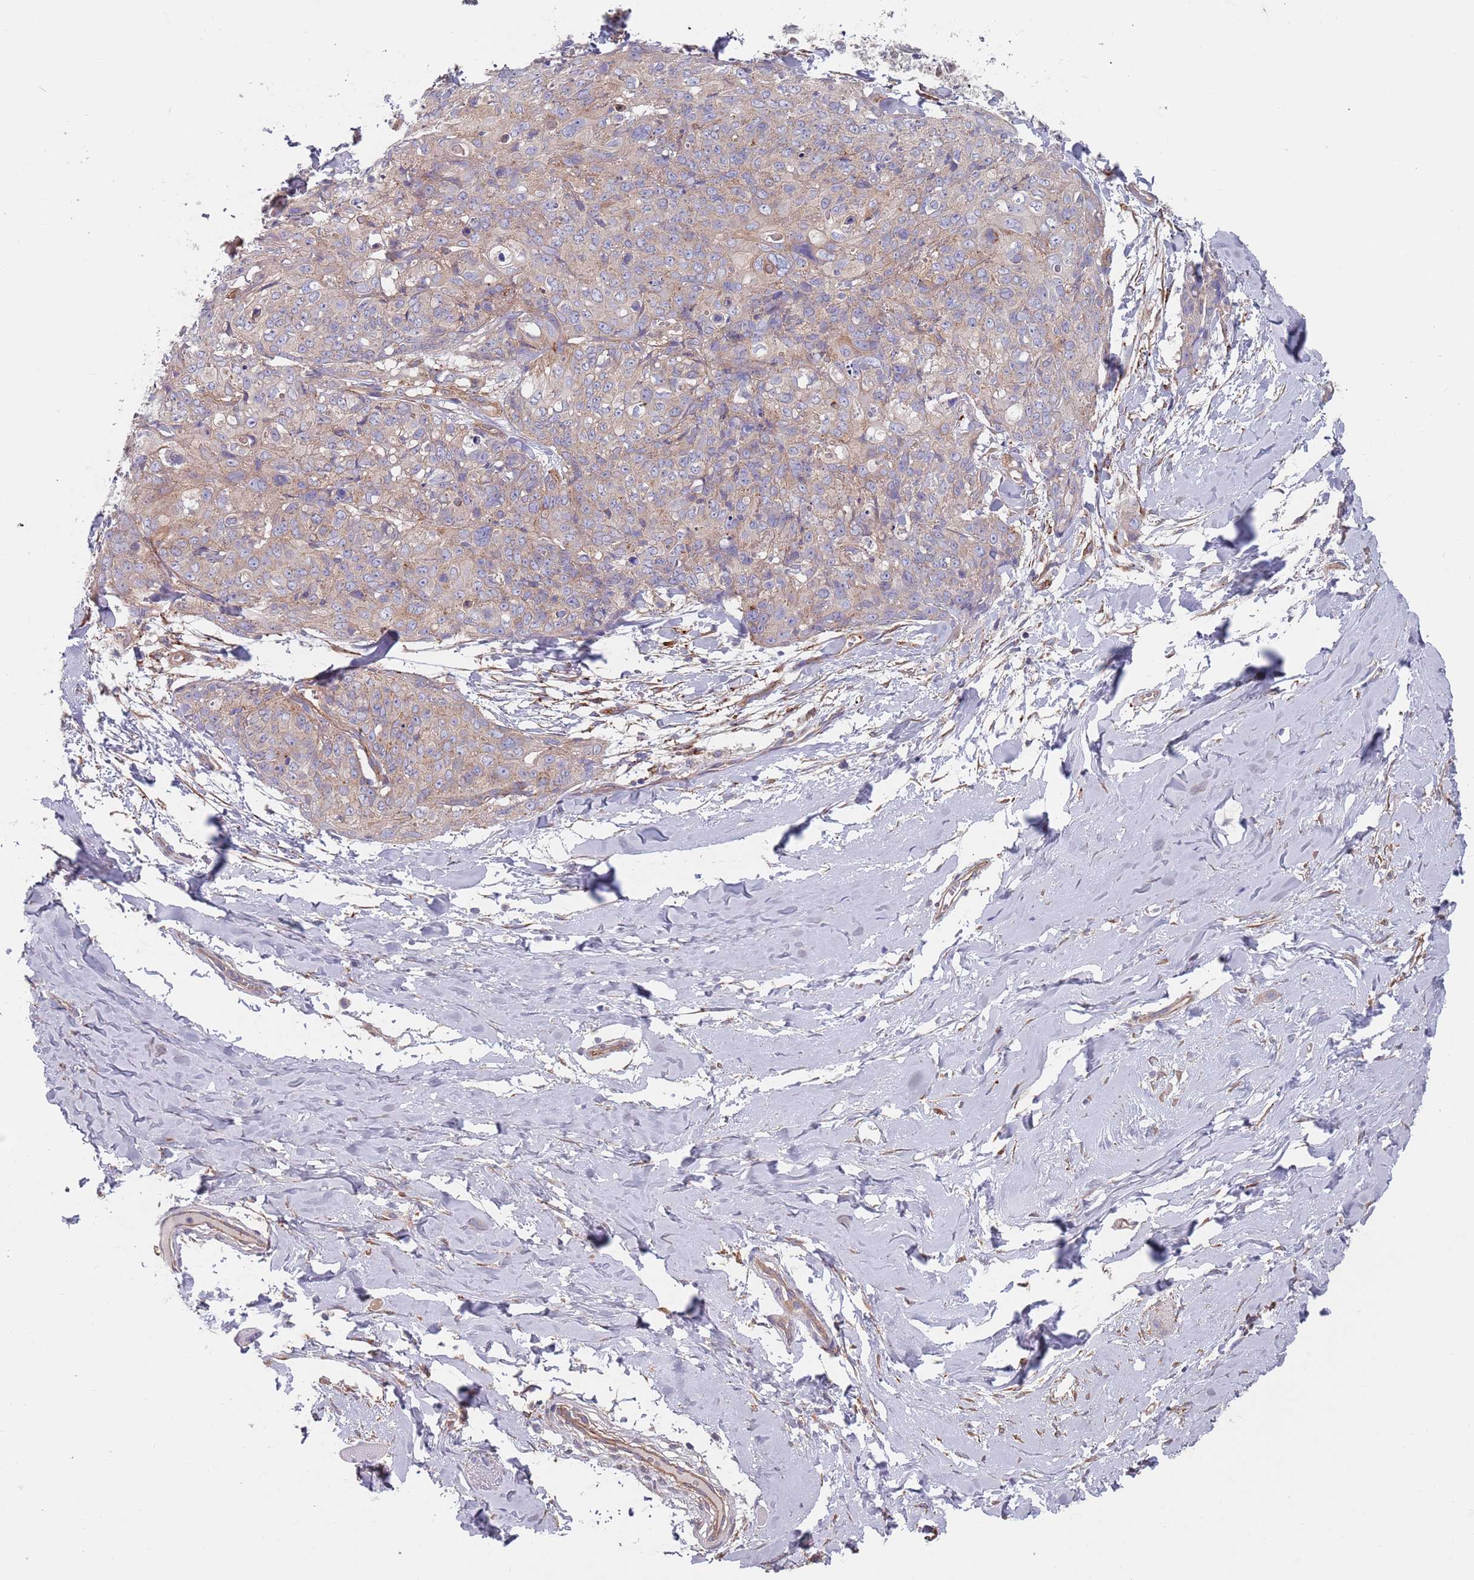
{"staining": {"intensity": "weak", "quantity": "<25%", "location": "cytoplasmic/membranous"}, "tissue": "skin cancer", "cell_type": "Tumor cells", "image_type": "cancer", "snomed": [{"axis": "morphology", "description": "Squamous cell carcinoma, NOS"}, {"axis": "topography", "description": "Skin"}, {"axis": "topography", "description": "Vulva"}], "caption": "This is a photomicrograph of IHC staining of skin cancer (squamous cell carcinoma), which shows no staining in tumor cells.", "gene": "APPL2", "patient": {"sex": "female", "age": 85}}